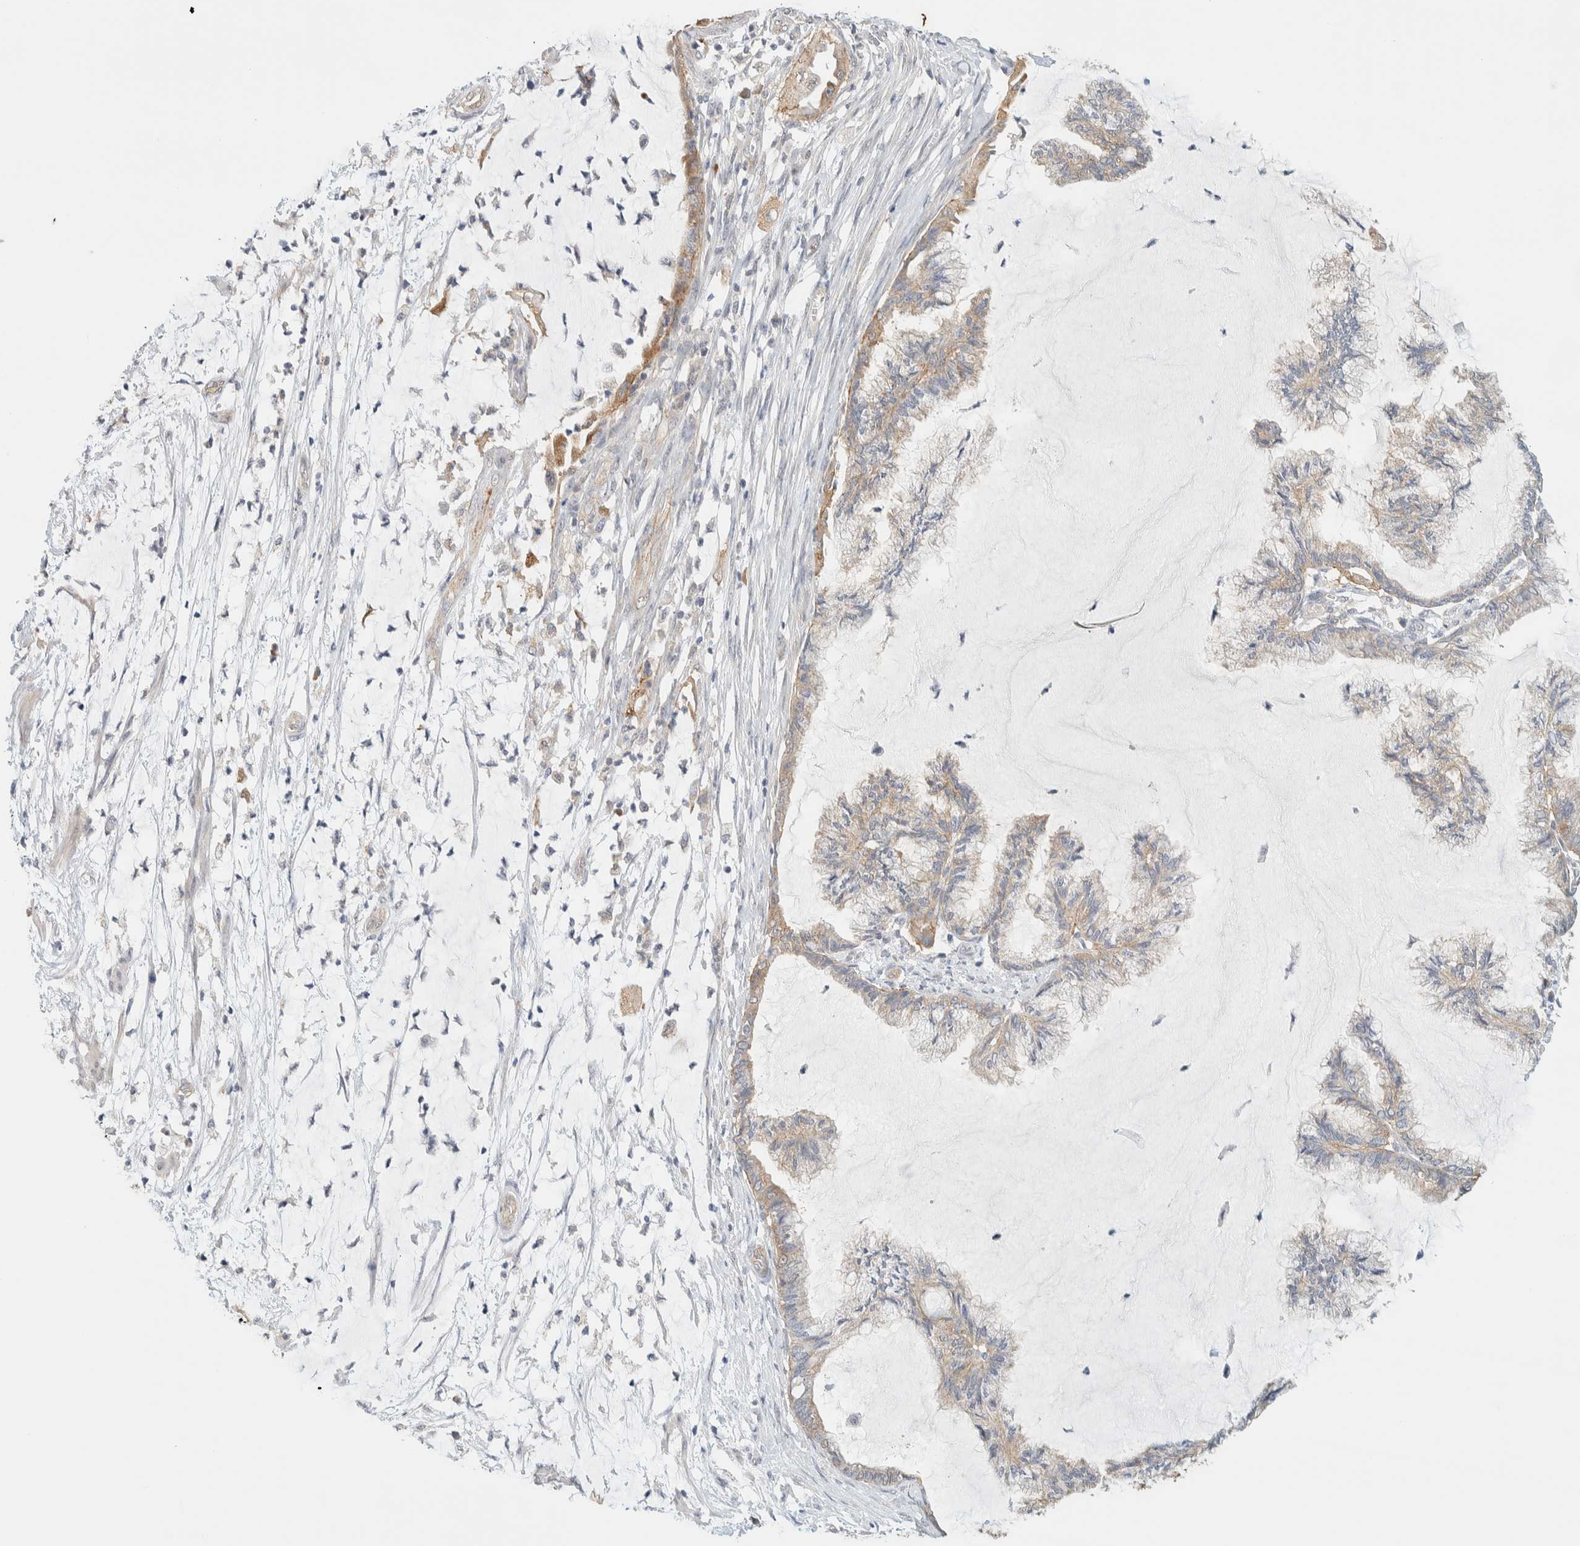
{"staining": {"intensity": "moderate", "quantity": "25%-75%", "location": "cytoplasmic/membranous"}, "tissue": "endometrial cancer", "cell_type": "Tumor cells", "image_type": "cancer", "snomed": [{"axis": "morphology", "description": "Adenocarcinoma, NOS"}, {"axis": "topography", "description": "Endometrium"}], "caption": "Protein staining demonstrates moderate cytoplasmic/membranous positivity in about 25%-75% of tumor cells in endometrial adenocarcinoma. The protein of interest is shown in brown color, while the nuclei are stained blue.", "gene": "TBC1D8B", "patient": {"sex": "female", "age": 86}}